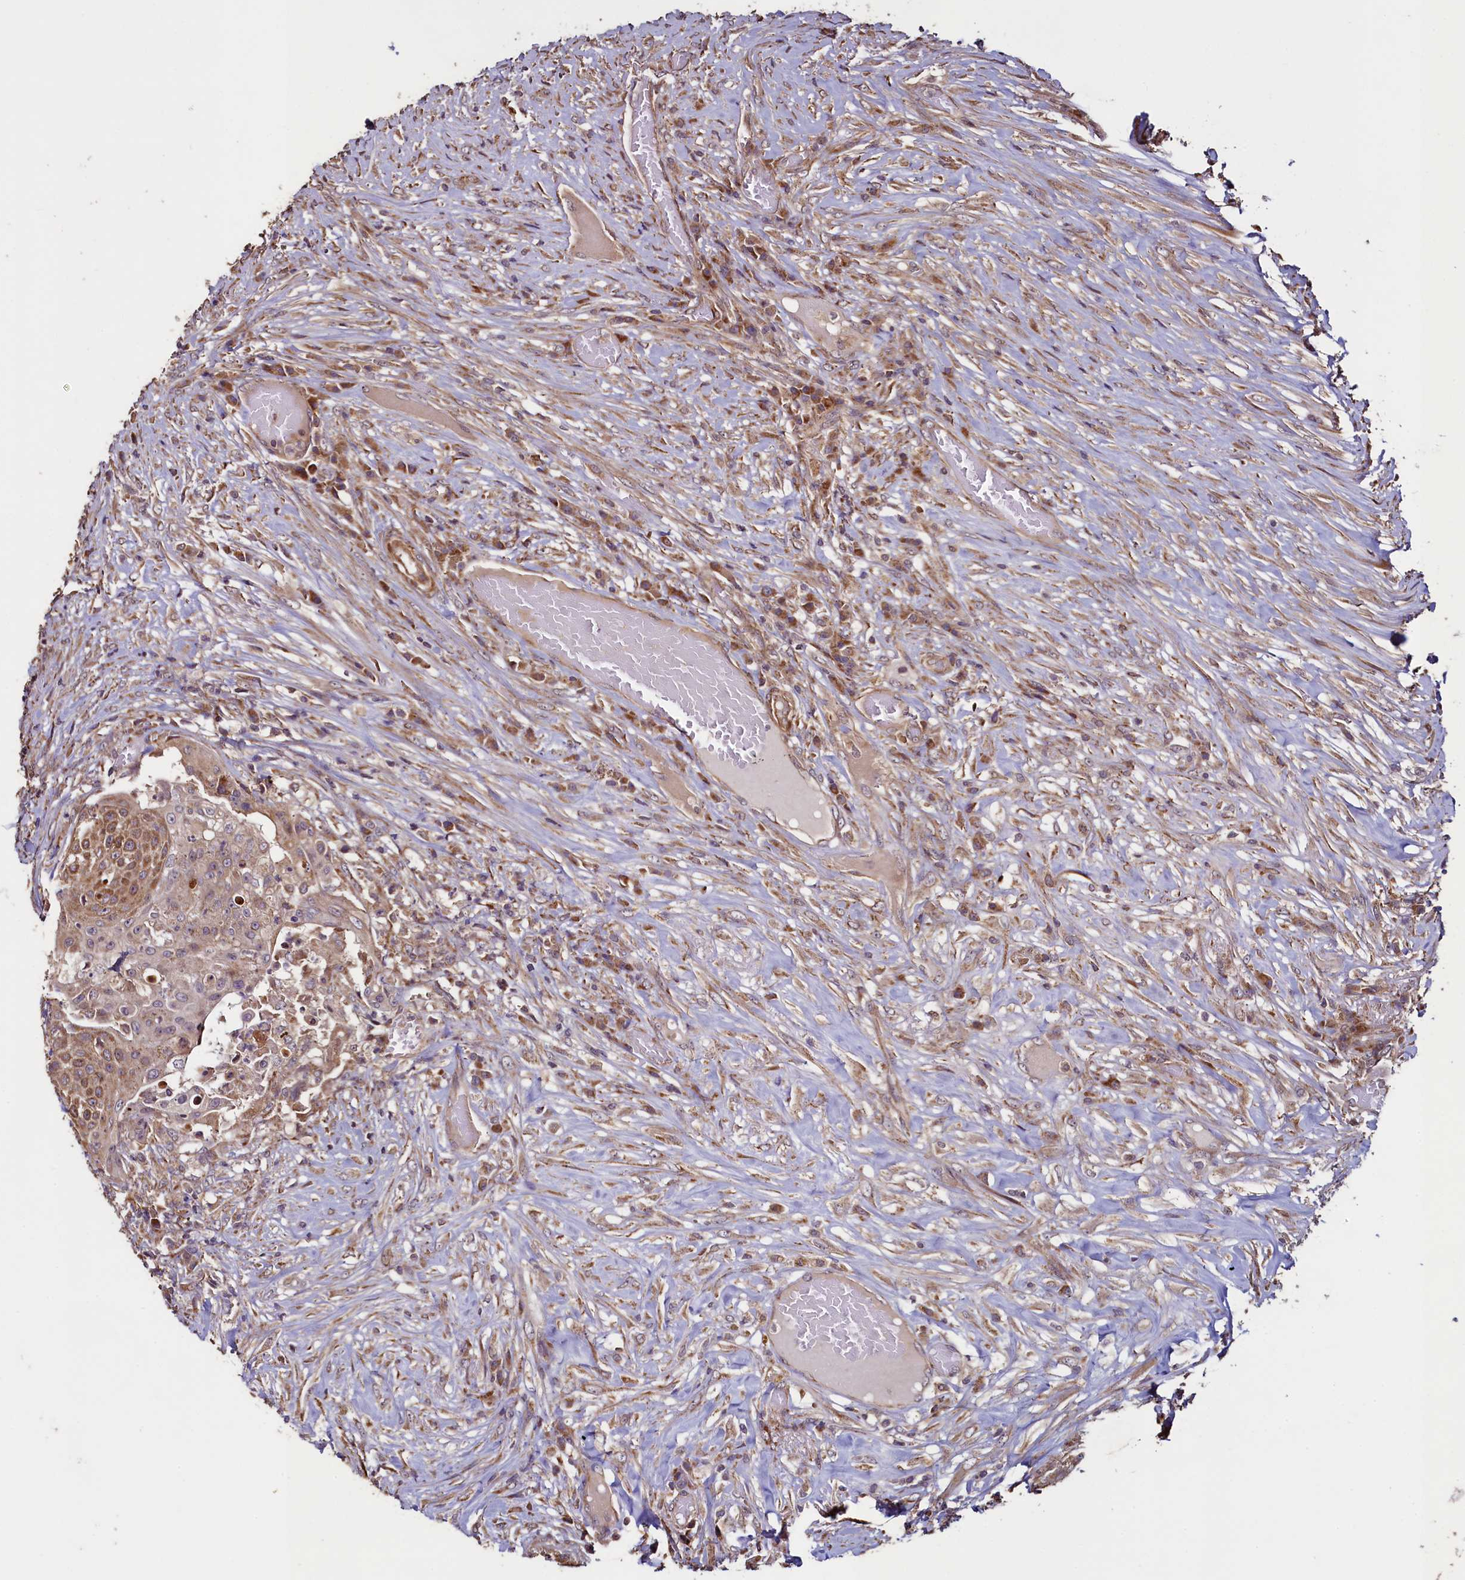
{"staining": {"intensity": "moderate", "quantity": ">75%", "location": "cytoplasmic/membranous"}, "tissue": "urothelial cancer", "cell_type": "Tumor cells", "image_type": "cancer", "snomed": [{"axis": "morphology", "description": "Urothelial carcinoma, High grade"}, {"axis": "topography", "description": "Urinary bladder"}], "caption": "Immunohistochemistry (IHC) (DAB) staining of high-grade urothelial carcinoma displays moderate cytoplasmic/membranous protein staining in about >75% of tumor cells.", "gene": "RBFA", "patient": {"sex": "female", "age": 63}}